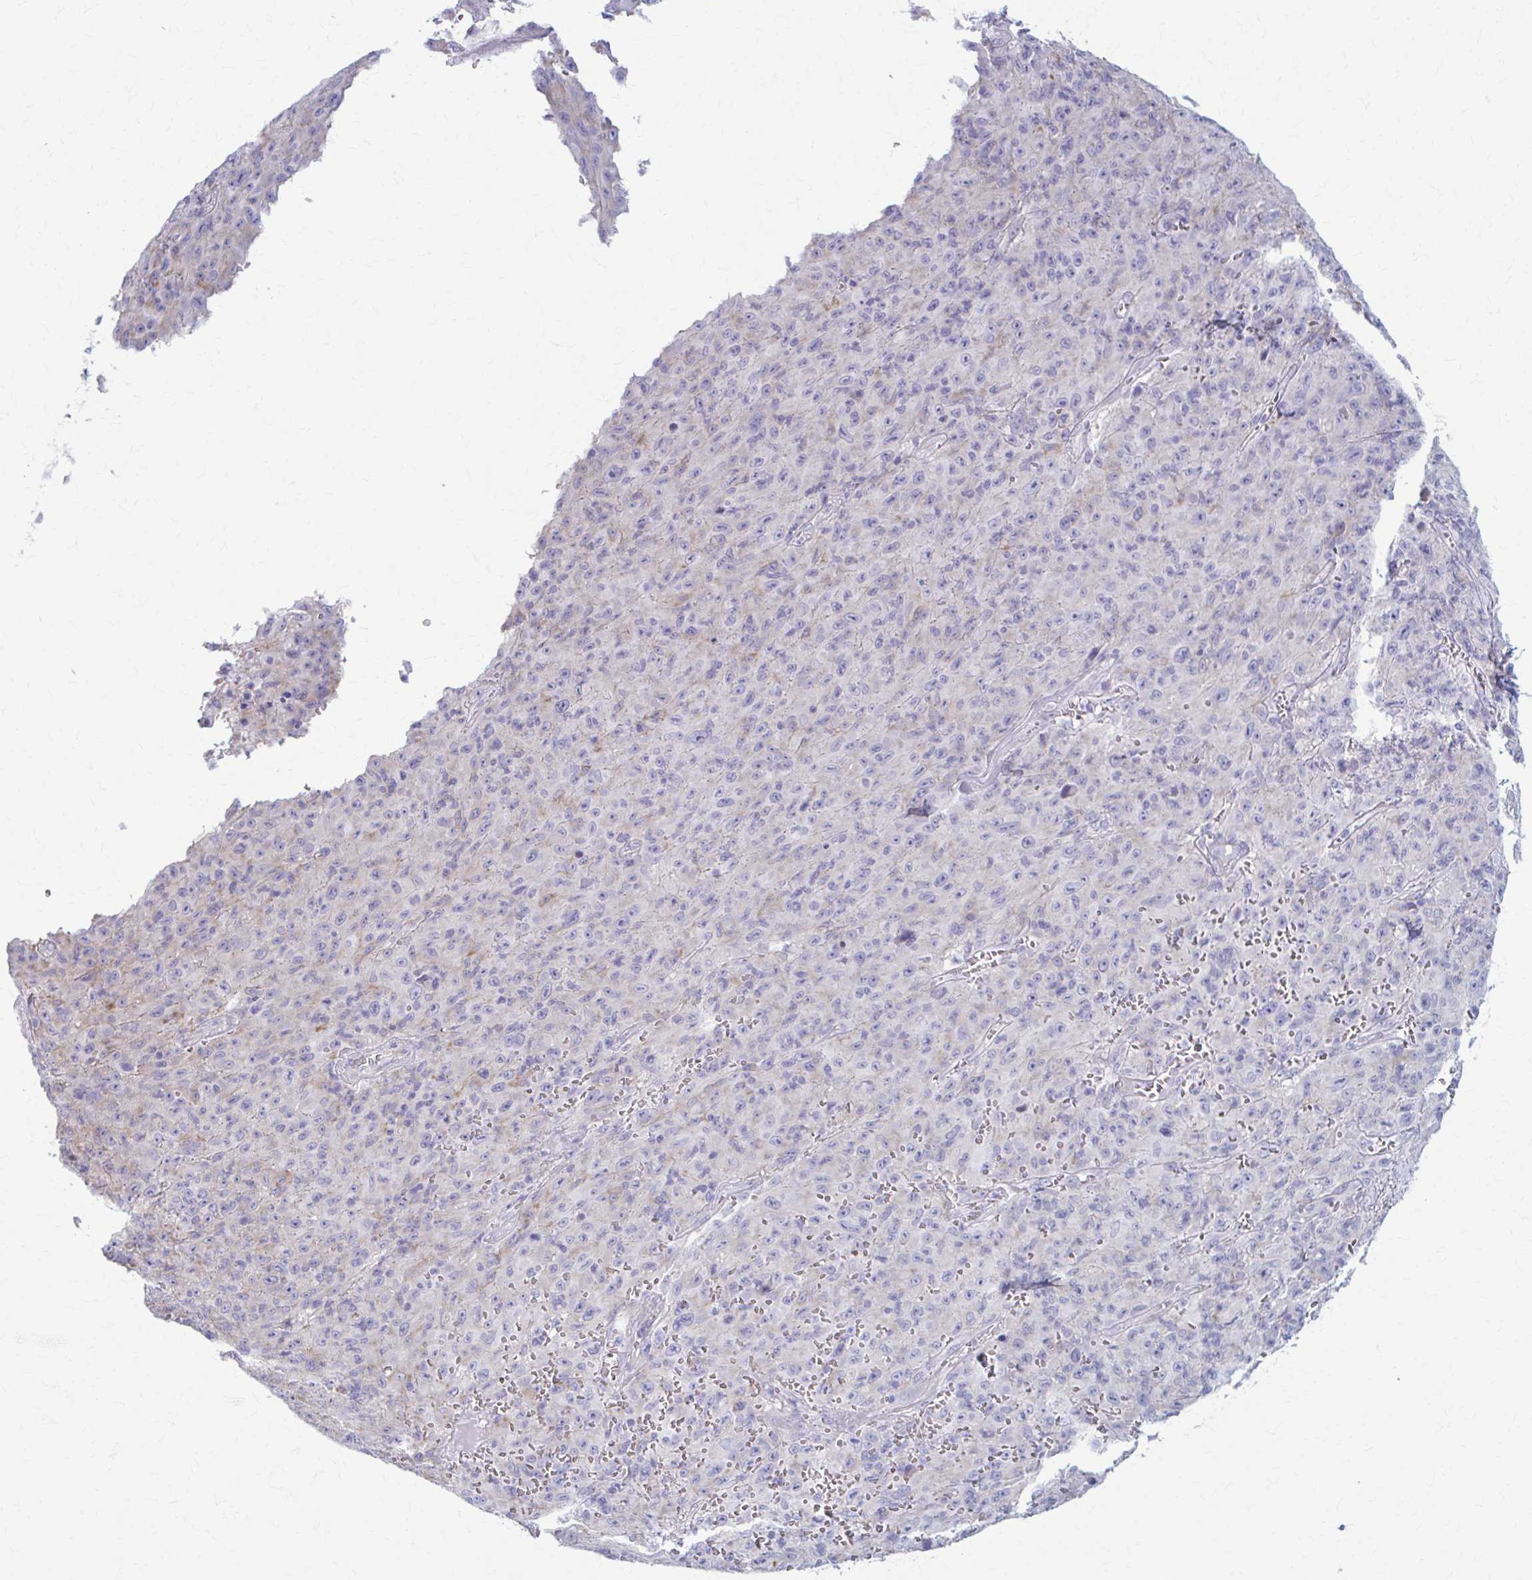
{"staining": {"intensity": "negative", "quantity": "none", "location": "none"}, "tissue": "melanoma", "cell_type": "Tumor cells", "image_type": "cancer", "snomed": [{"axis": "morphology", "description": "Malignant melanoma, NOS"}, {"axis": "topography", "description": "Skin"}], "caption": "Image shows no significant protein positivity in tumor cells of melanoma.", "gene": "PRKRA", "patient": {"sex": "male", "age": 46}}